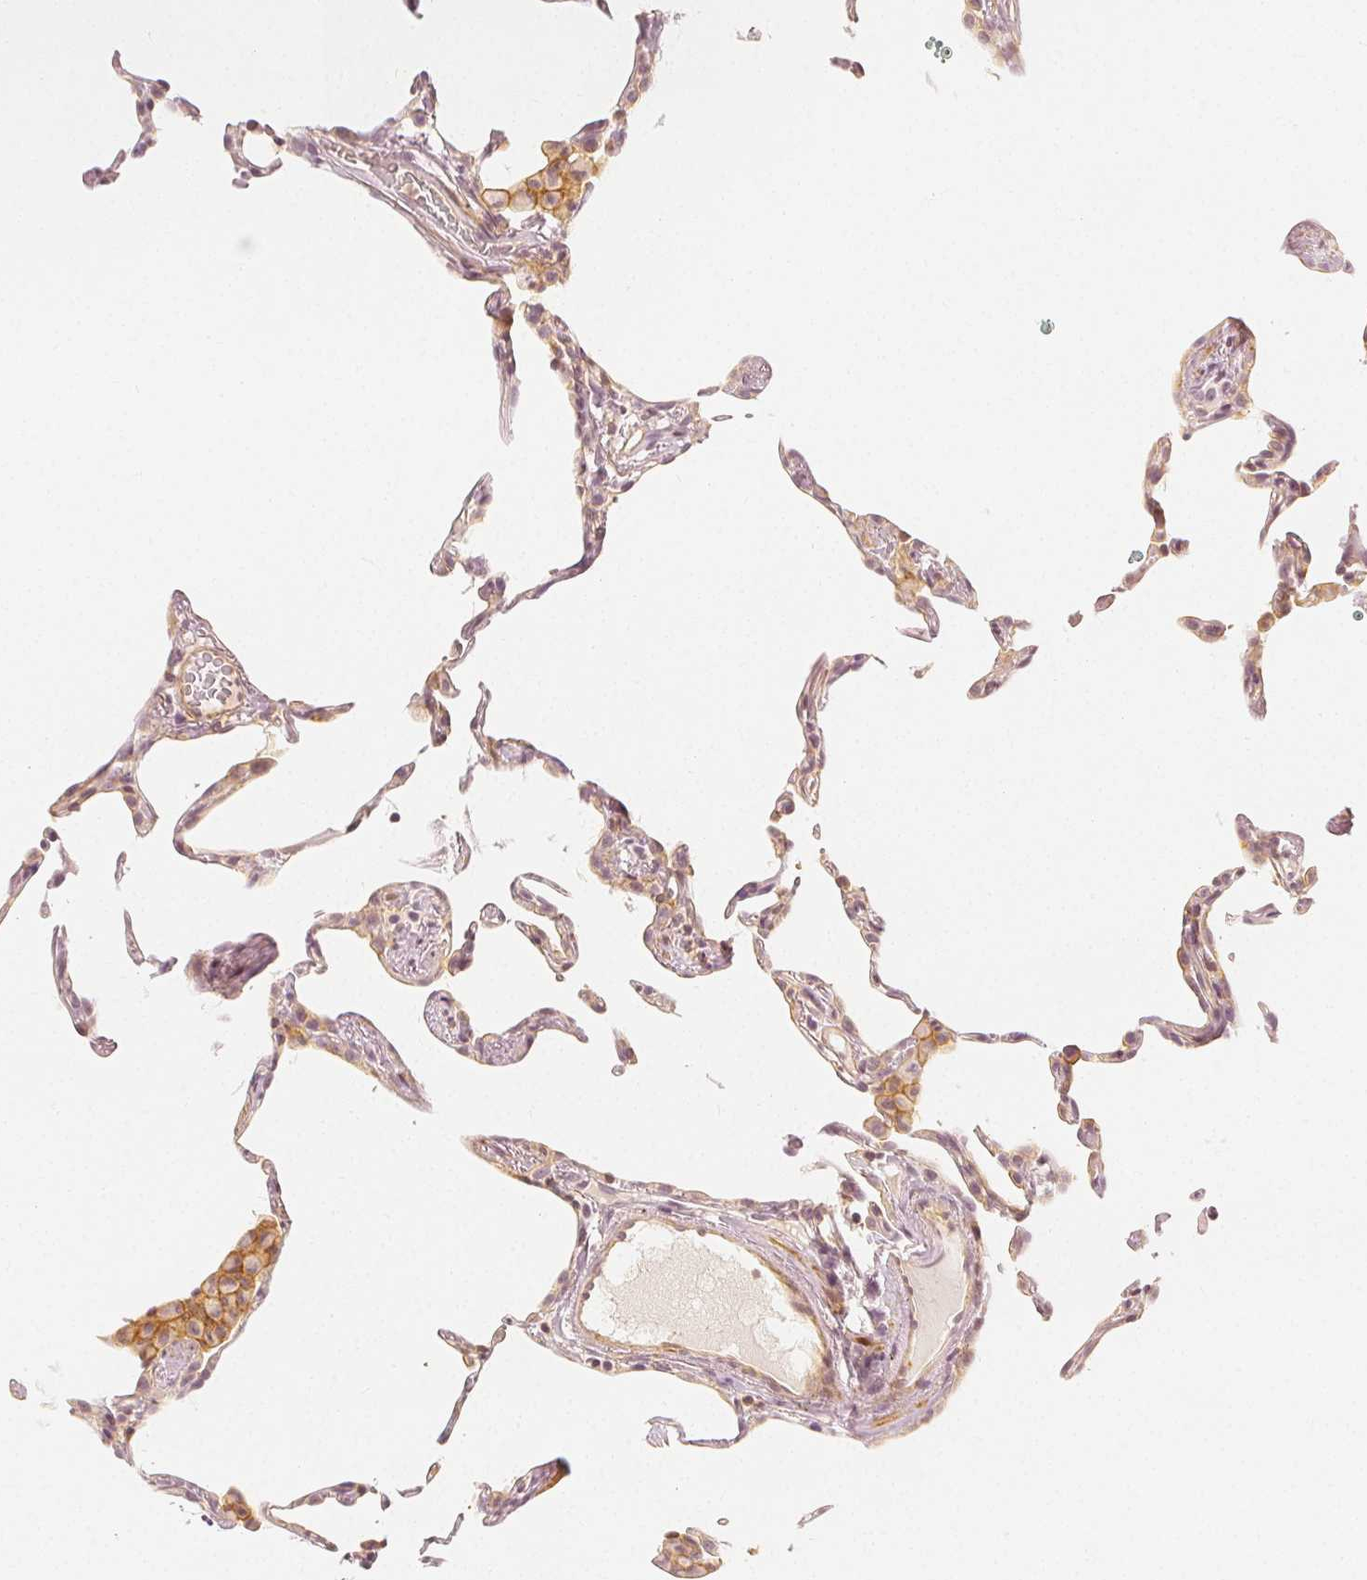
{"staining": {"intensity": "weak", "quantity": "<25%", "location": "cytoplasmic/membranous,nuclear"}, "tissue": "lung", "cell_type": "Alveolar cells", "image_type": "normal", "snomed": [{"axis": "morphology", "description": "Normal tissue, NOS"}, {"axis": "topography", "description": "Lung"}], "caption": "IHC of benign lung shows no staining in alveolar cells. Nuclei are stained in blue.", "gene": "ARHGAP26", "patient": {"sex": "female", "age": 57}}